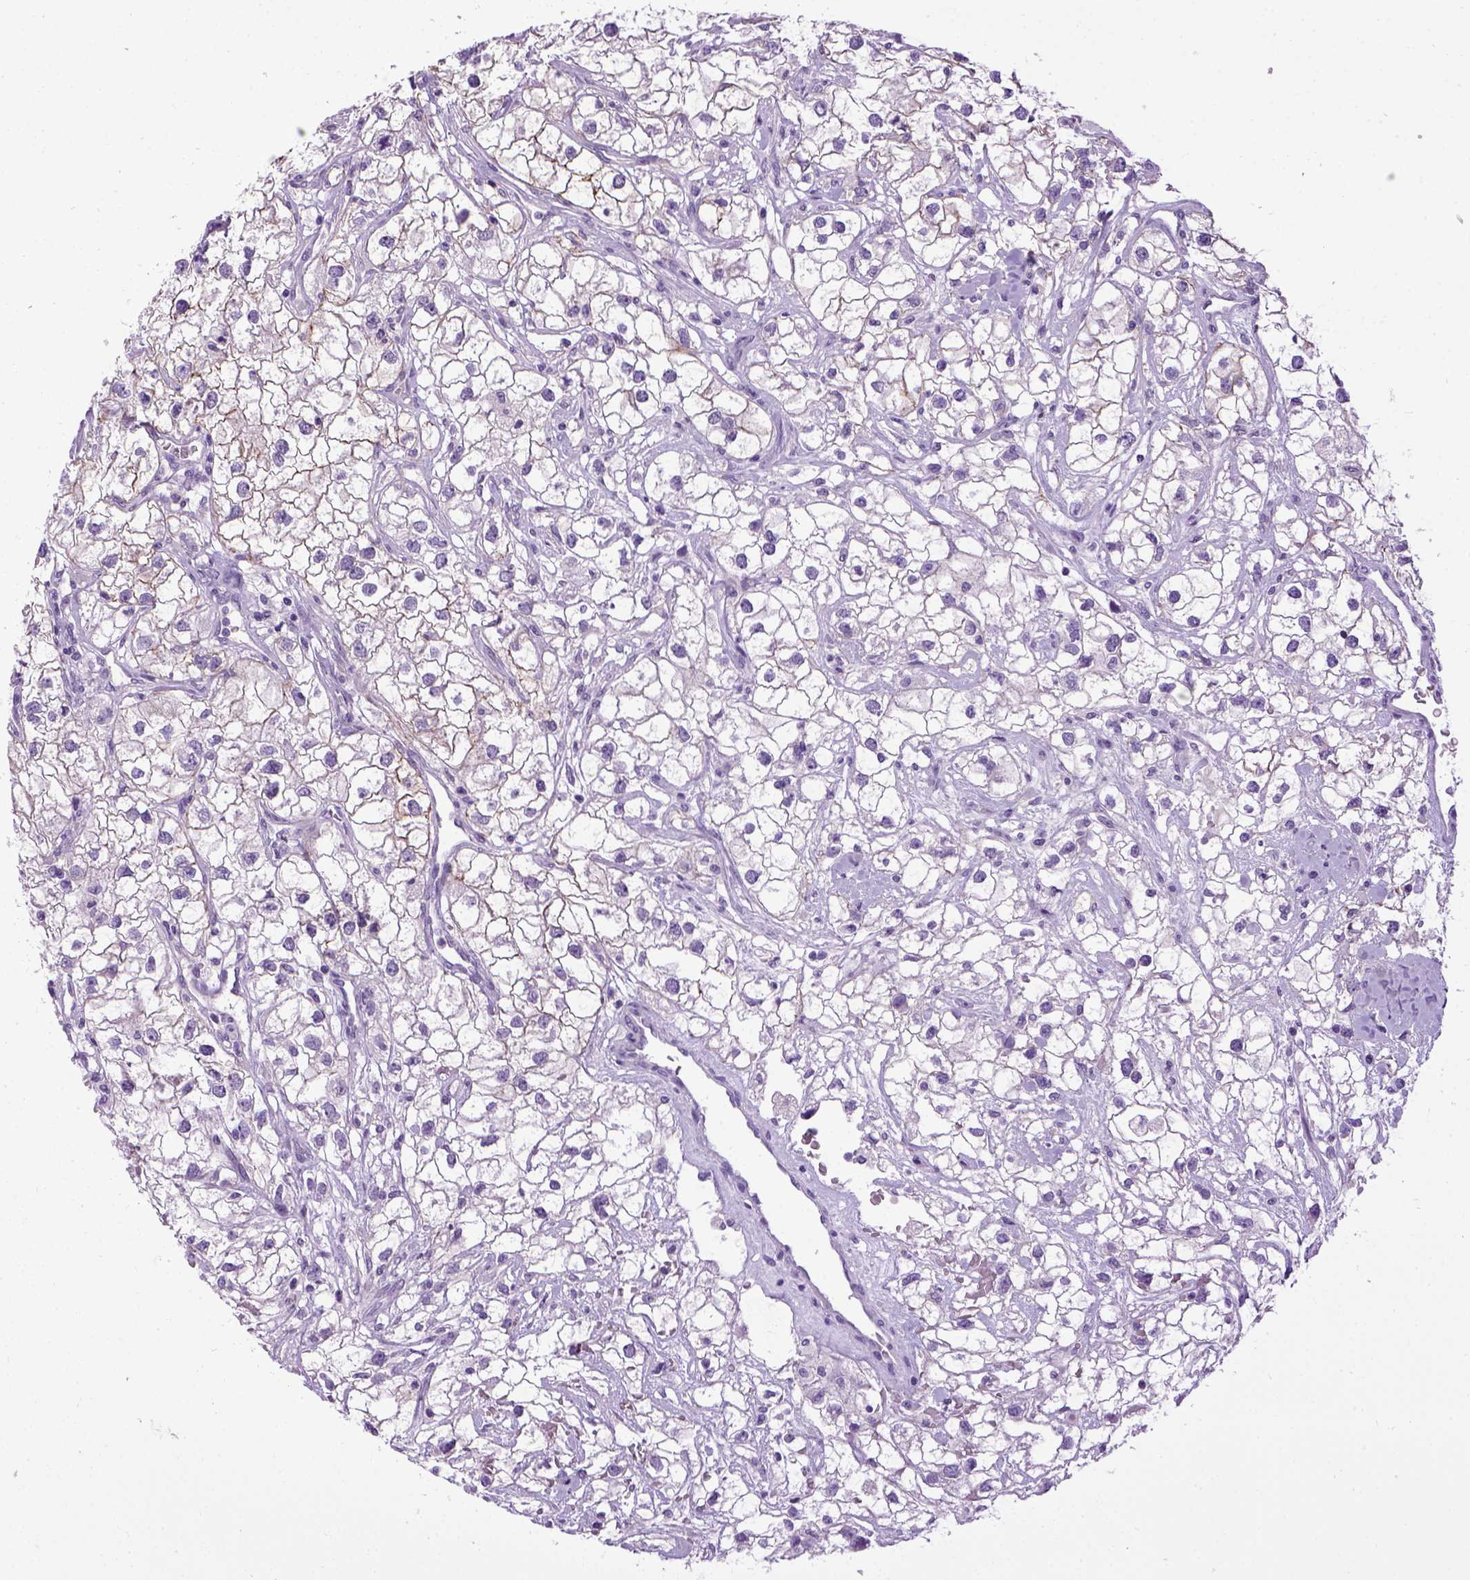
{"staining": {"intensity": "negative", "quantity": "none", "location": "none"}, "tissue": "renal cancer", "cell_type": "Tumor cells", "image_type": "cancer", "snomed": [{"axis": "morphology", "description": "Adenocarcinoma, NOS"}, {"axis": "topography", "description": "Kidney"}], "caption": "Histopathology image shows no significant protein staining in tumor cells of renal cancer. (DAB IHC, high magnification).", "gene": "CDH1", "patient": {"sex": "male", "age": 59}}